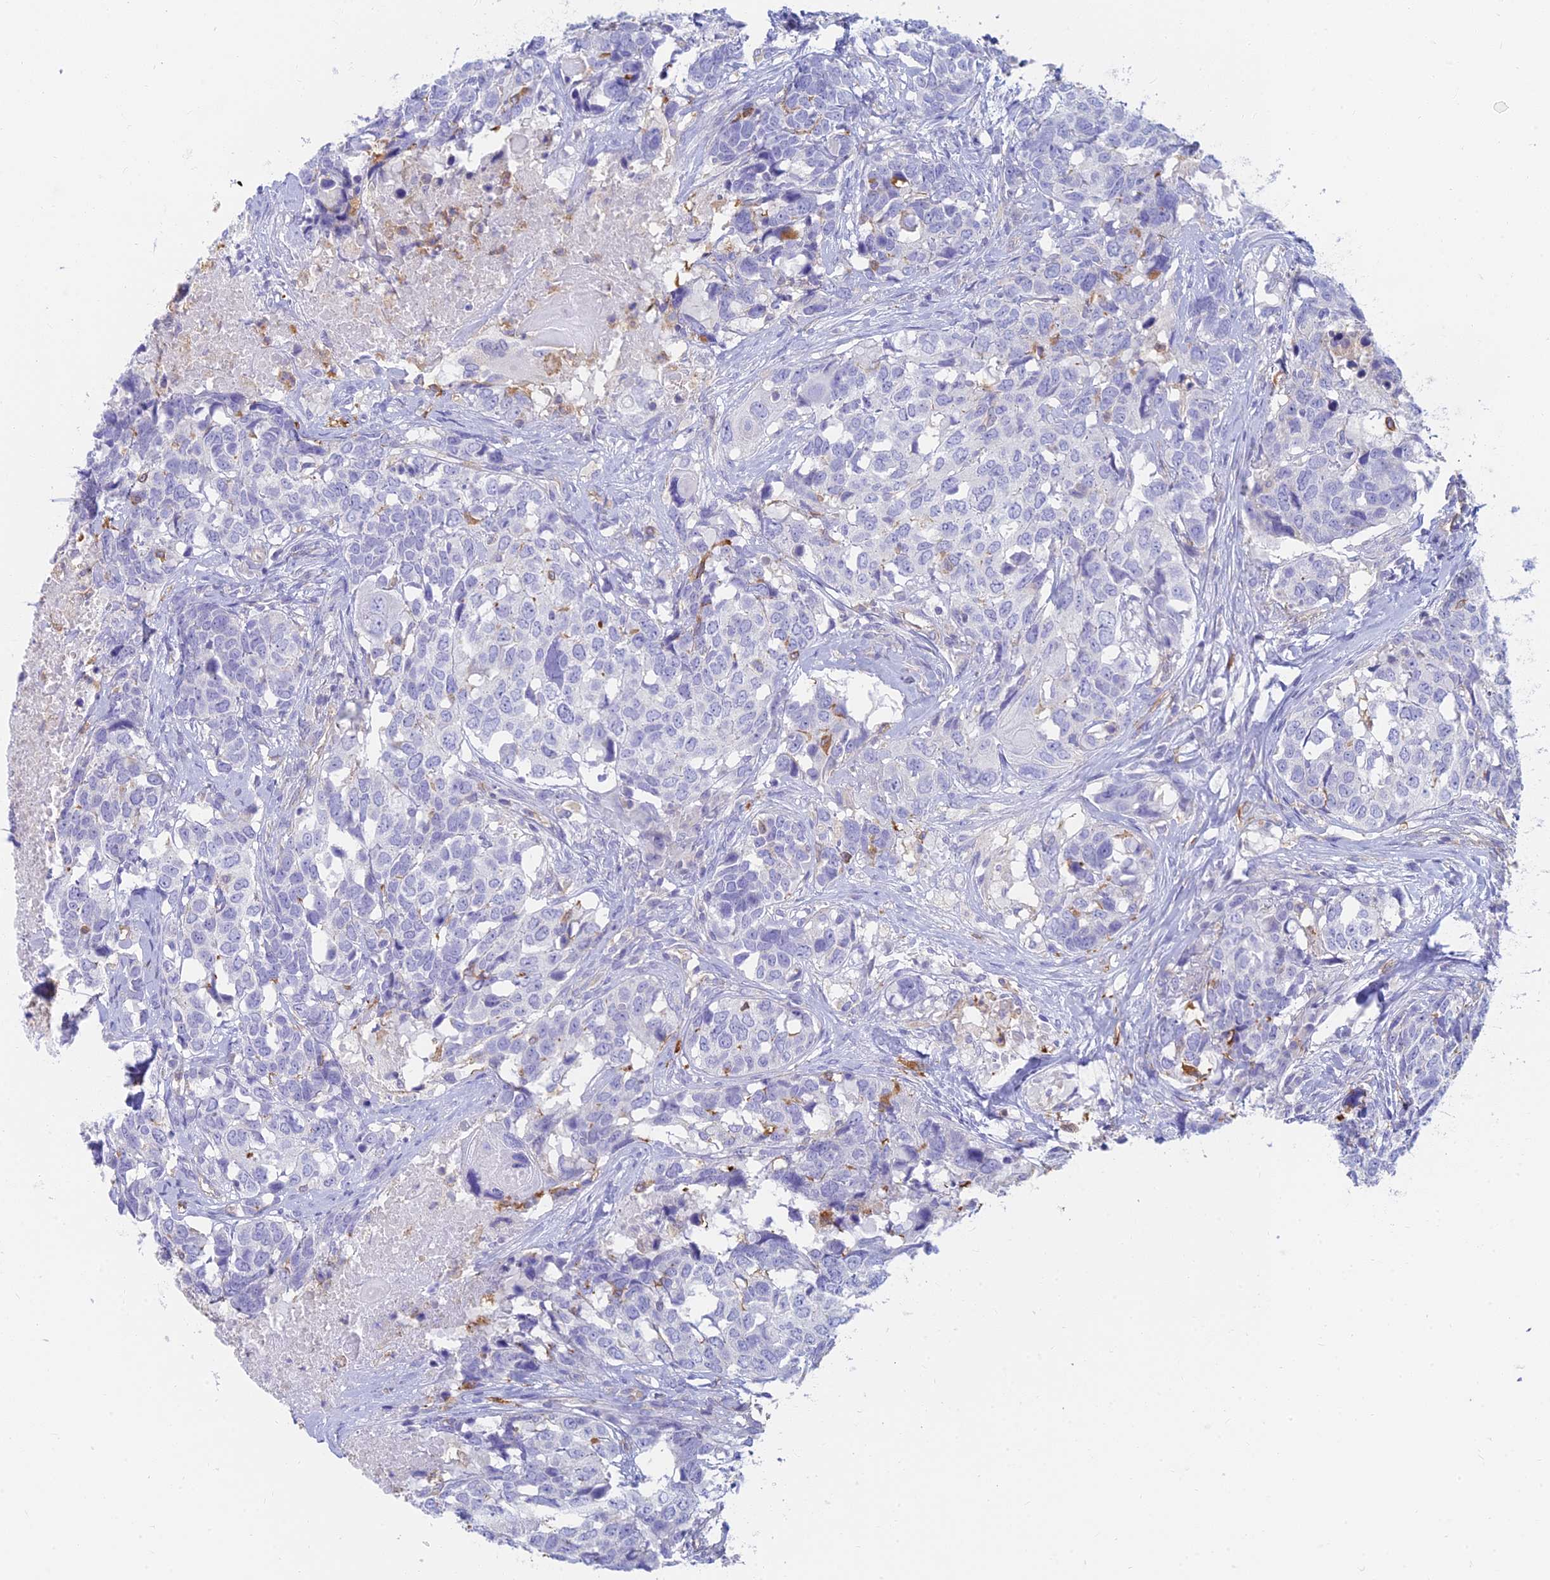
{"staining": {"intensity": "negative", "quantity": "none", "location": "none"}, "tissue": "head and neck cancer", "cell_type": "Tumor cells", "image_type": "cancer", "snomed": [{"axis": "morphology", "description": "Squamous cell carcinoma, NOS"}, {"axis": "topography", "description": "Head-Neck"}], "caption": "DAB (3,3'-diaminobenzidine) immunohistochemical staining of human squamous cell carcinoma (head and neck) demonstrates no significant staining in tumor cells.", "gene": "STRN4", "patient": {"sex": "male", "age": 66}}